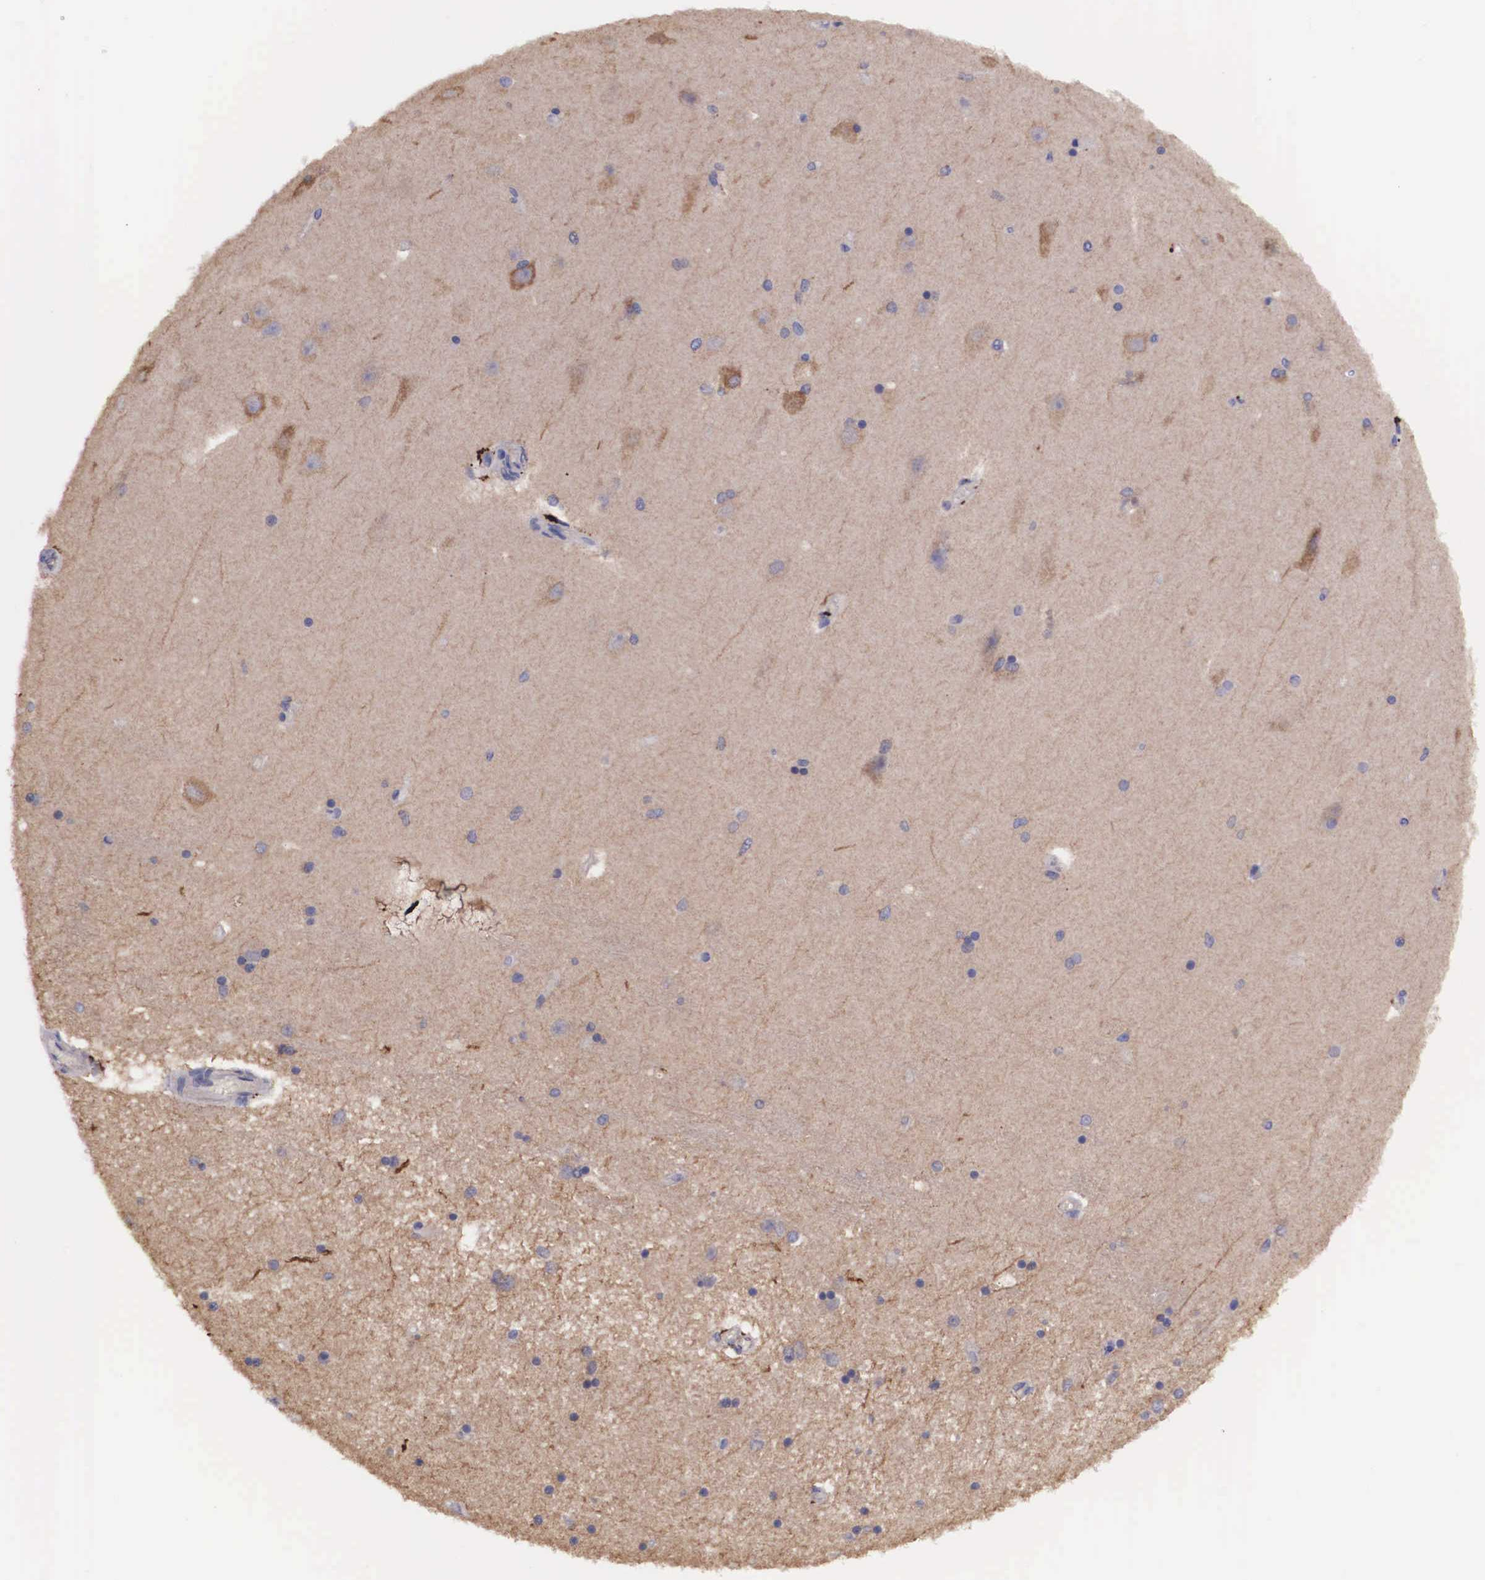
{"staining": {"intensity": "negative", "quantity": "none", "location": "none"}, "tissue": "hippocampus", "cell_type": "Glial cells", "image_type": "normal", "snomed": [{"axis": "morphology", "description": "Normal tissue, NOS"}, {"axis": "topography", "description": "Hippocampus"}], "caption": "There is no significant staining in glial cells of hippocampus.", "gene": "BCAR1", "patient": {"sex": "female", "age": 54}}